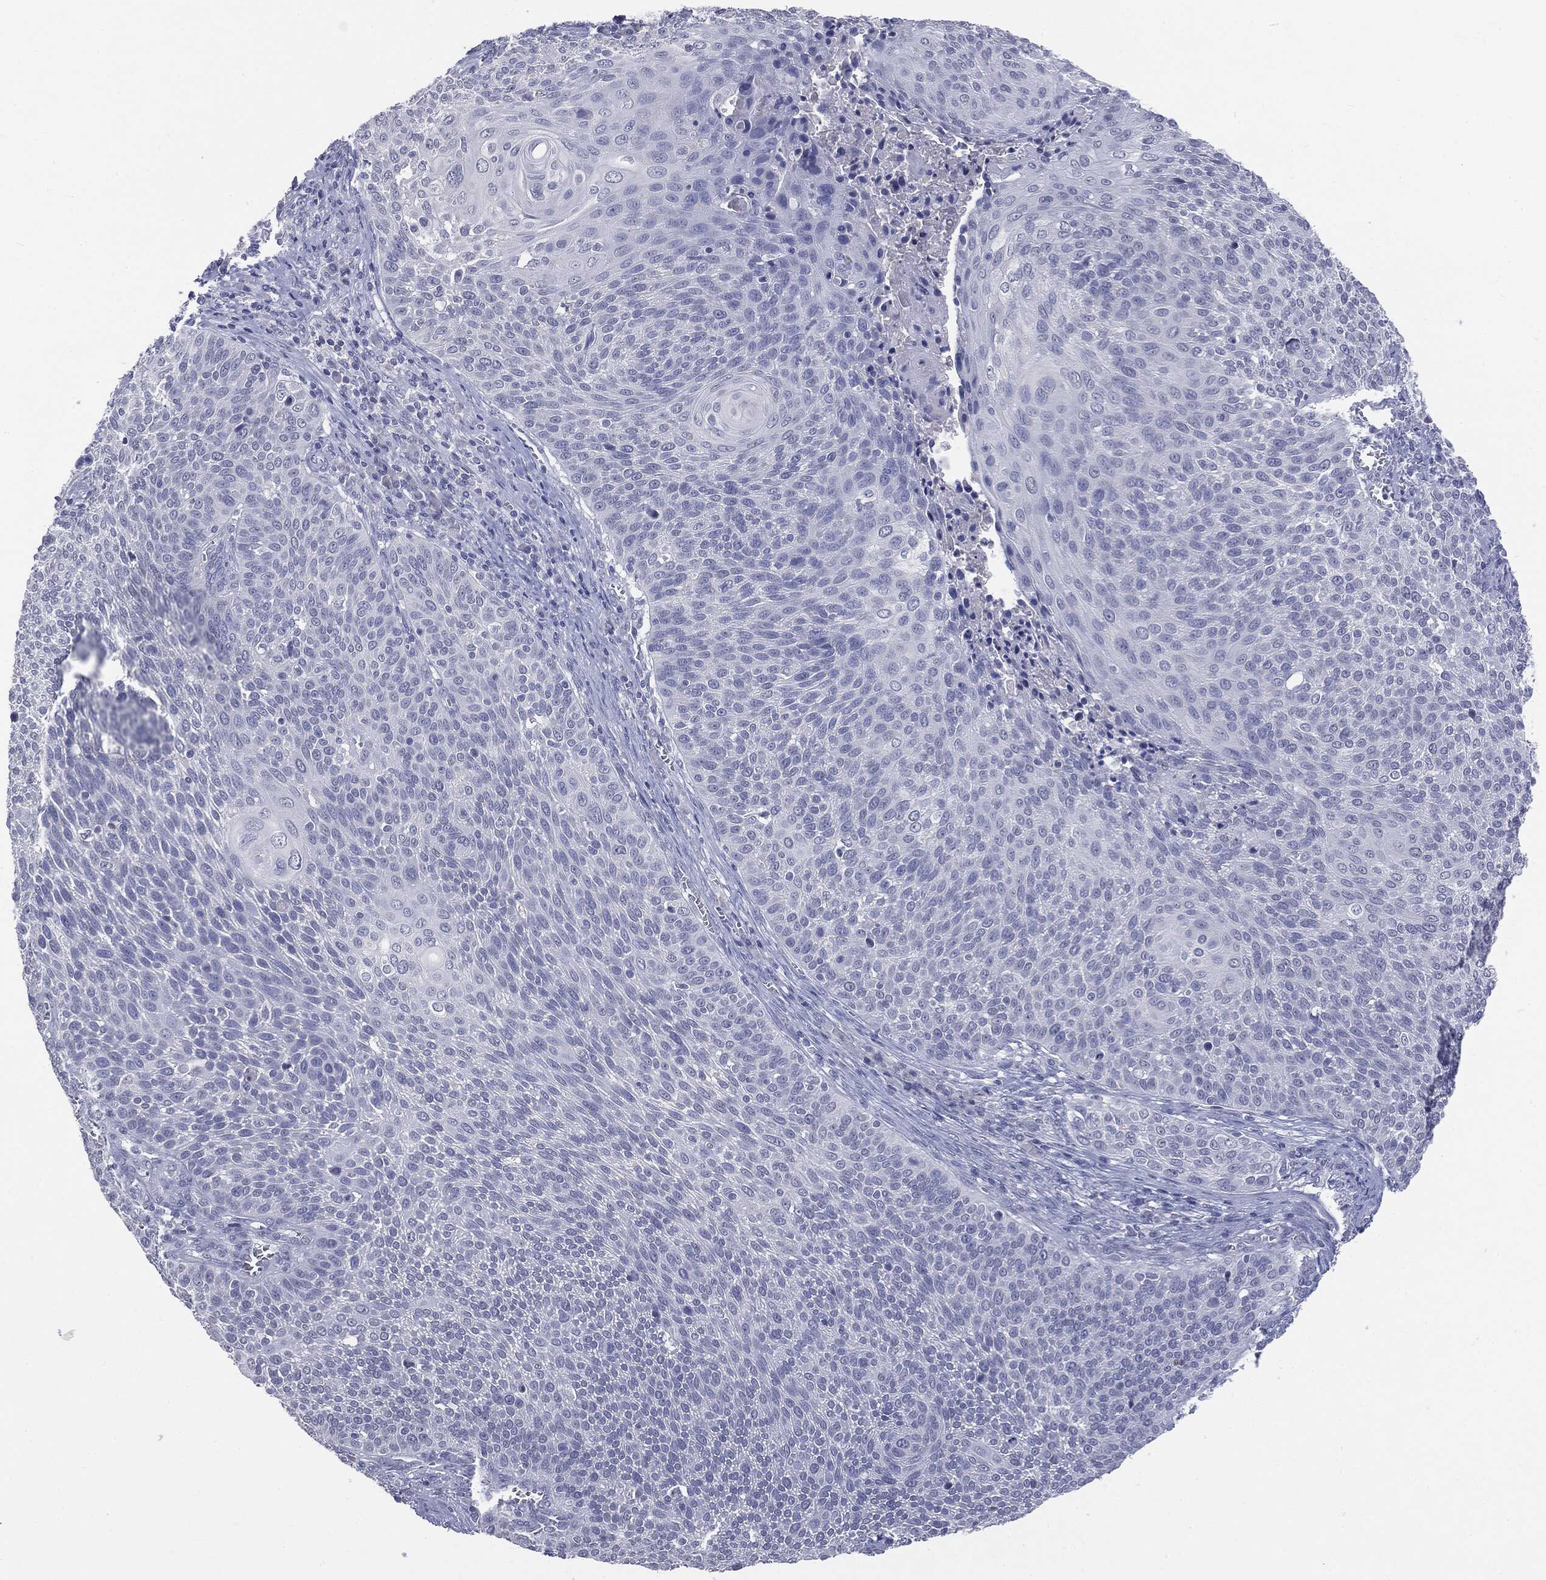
{"staining": {"intensity": "negative", "quantity": "none", "location": "none"}, "tissue": "cervical cancer", "cell_type": "Tumor cells", "image_type": "cancer", "snomed": [{"axis": "morphology", "description": "Squamous cell carcinoma, NOS"}, {"axis": "topography", "description": "Cervix"}], "caption": "Immunohistochemistry (IHC) of human cervical cancer demonstrates no positivity in tumor cells.", "gene": "TSHB", "patient": {"sex": "female", "age": 31}}